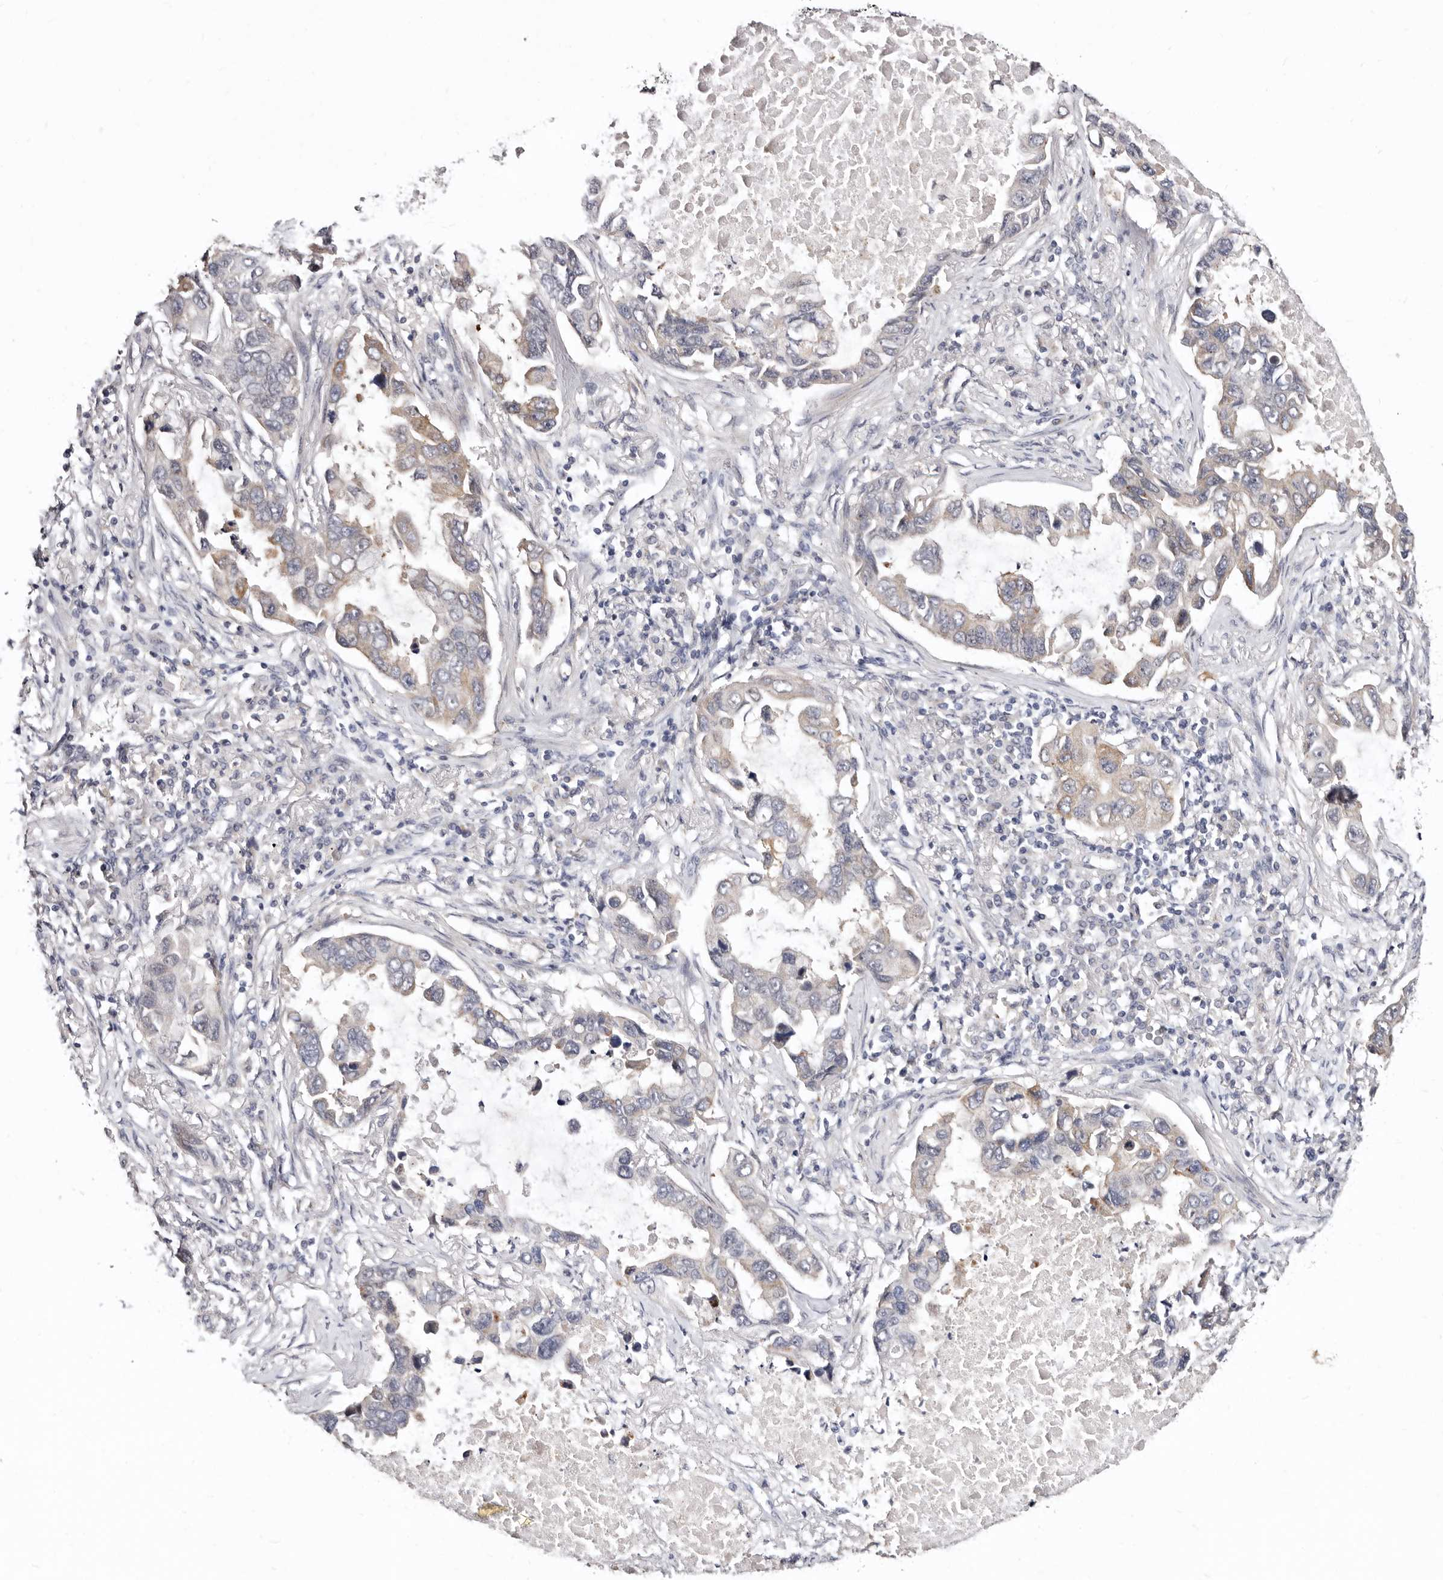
{"staining": {"intensity": "moderate", "quantity": "<25%", "location": "cytoplasmic/membranous"}, "tissue": "lung cancer", "cell_type": "Tumor cells", "image_type": "cancer", "snomed": [{"axis": "morphology", "description": "Adenocarcinoma, NOS"}, {"axis": "topography", "description": "Lung"}], "caption": "The photomicrograph displays a brown stain indicating the presence of a protein in the cytoplasmic/membranous of tumor cells in lung adenocarcinoma.", "gene": "KLHL4", "patient": {"sex": "male", "age": 64}}